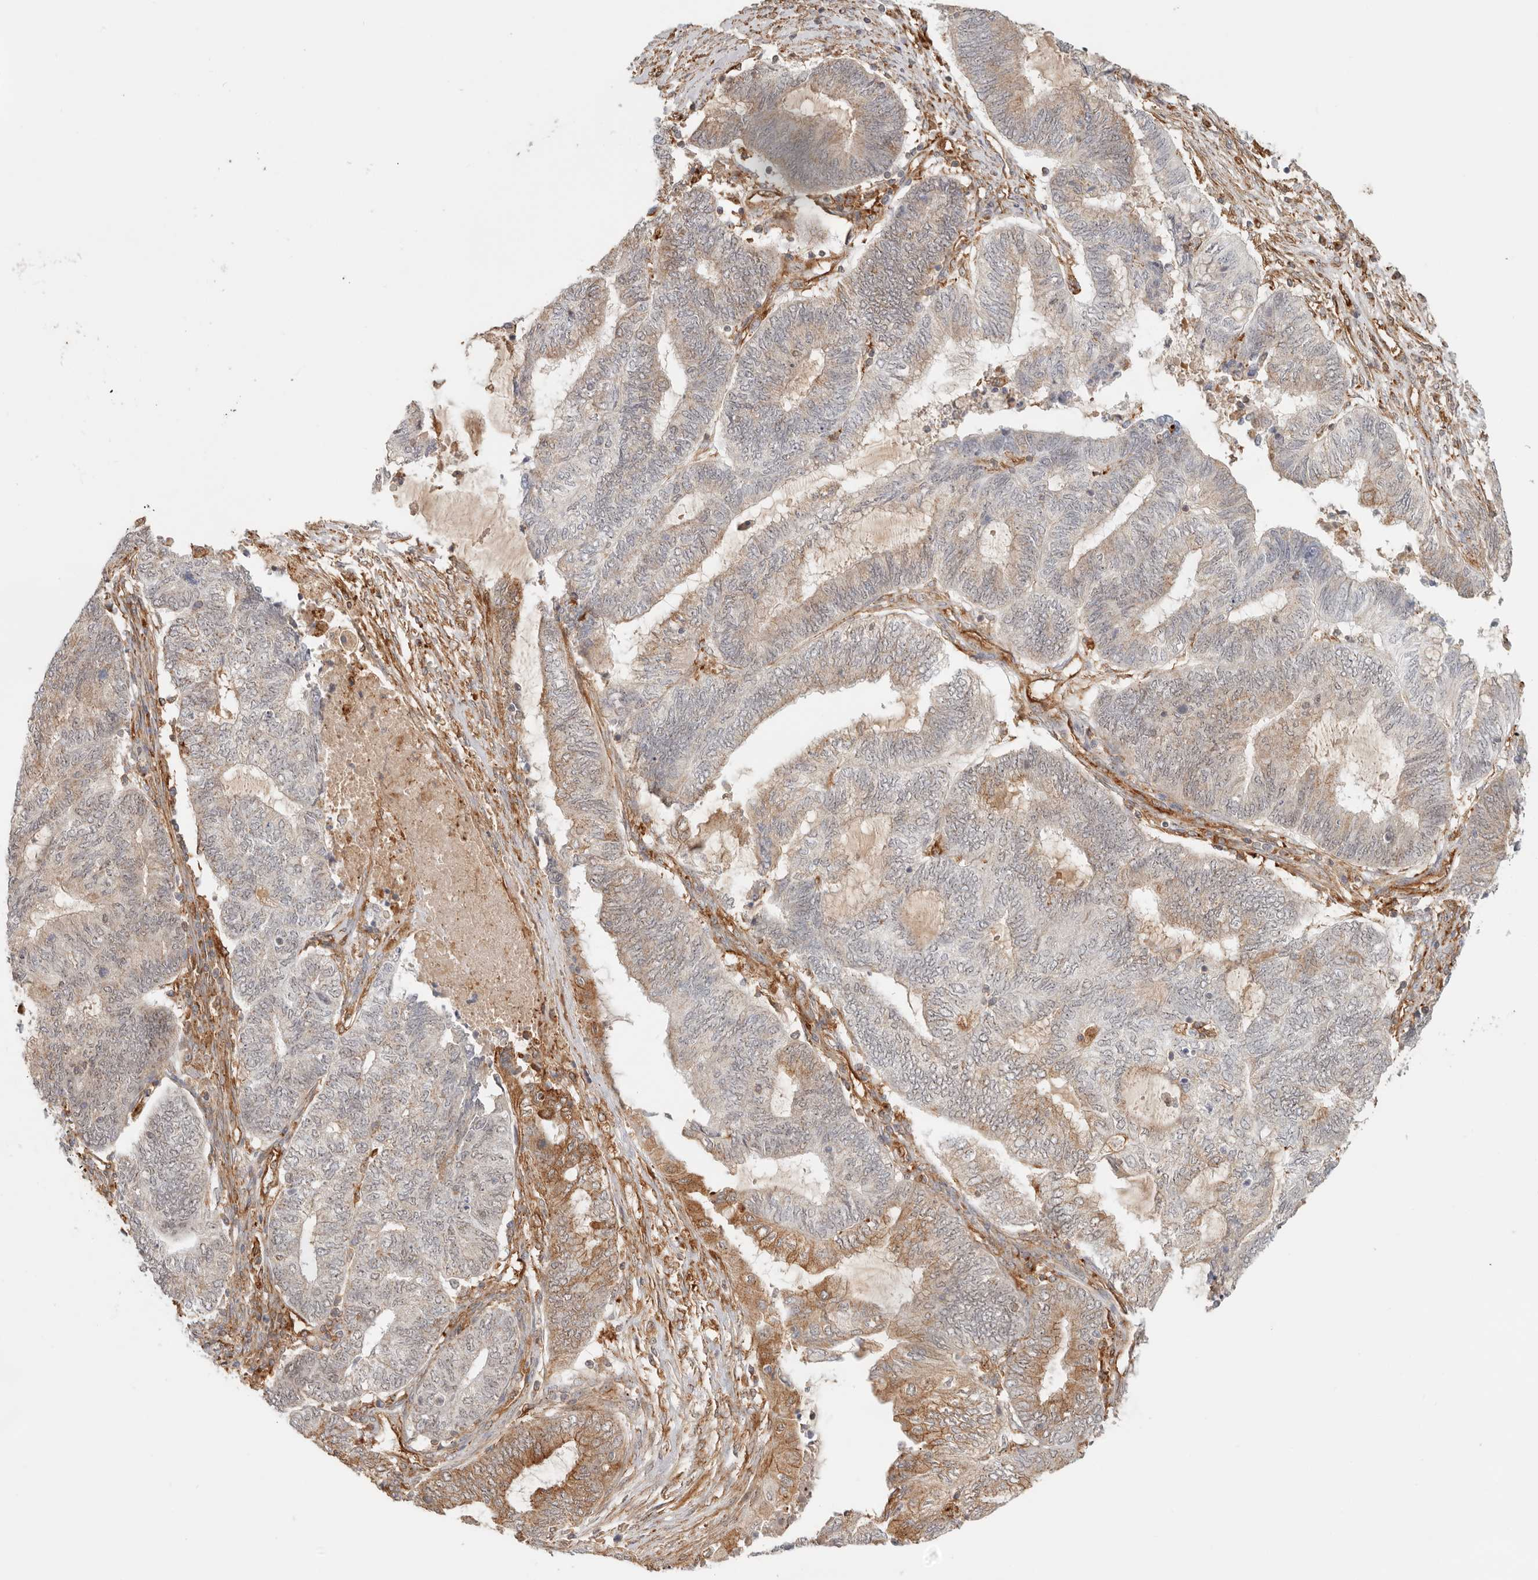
{"staining": {"intensity": "weak", "quantity": "25%-75%", "location": "cytoplasmic/membranous"}, "tissue": "endometrial cancer", "cell_type": "Tumor cells", "image_type": "cancer", "snomed": [{"axis": "morphology", "description": "Adenocarcinoma, NOS"}, {"axis": "topography", "description": "Uterus"}, {"axis": "topography", "description": "Endometrium"}], "caption": "Immunohistochemistry (IHC) histopathology image of neoplastic tissue: endometrial adenocarcinoma stained using immunohistochemistry (IHC) shows low levels of weak protein expression localized specifically in the cytoplasmic/membranous of tumor cells, appearing as a cytoplasmic/membranous brown color.", "gene": "HEXD", "patient": {"sex": "female", "age": 70}}